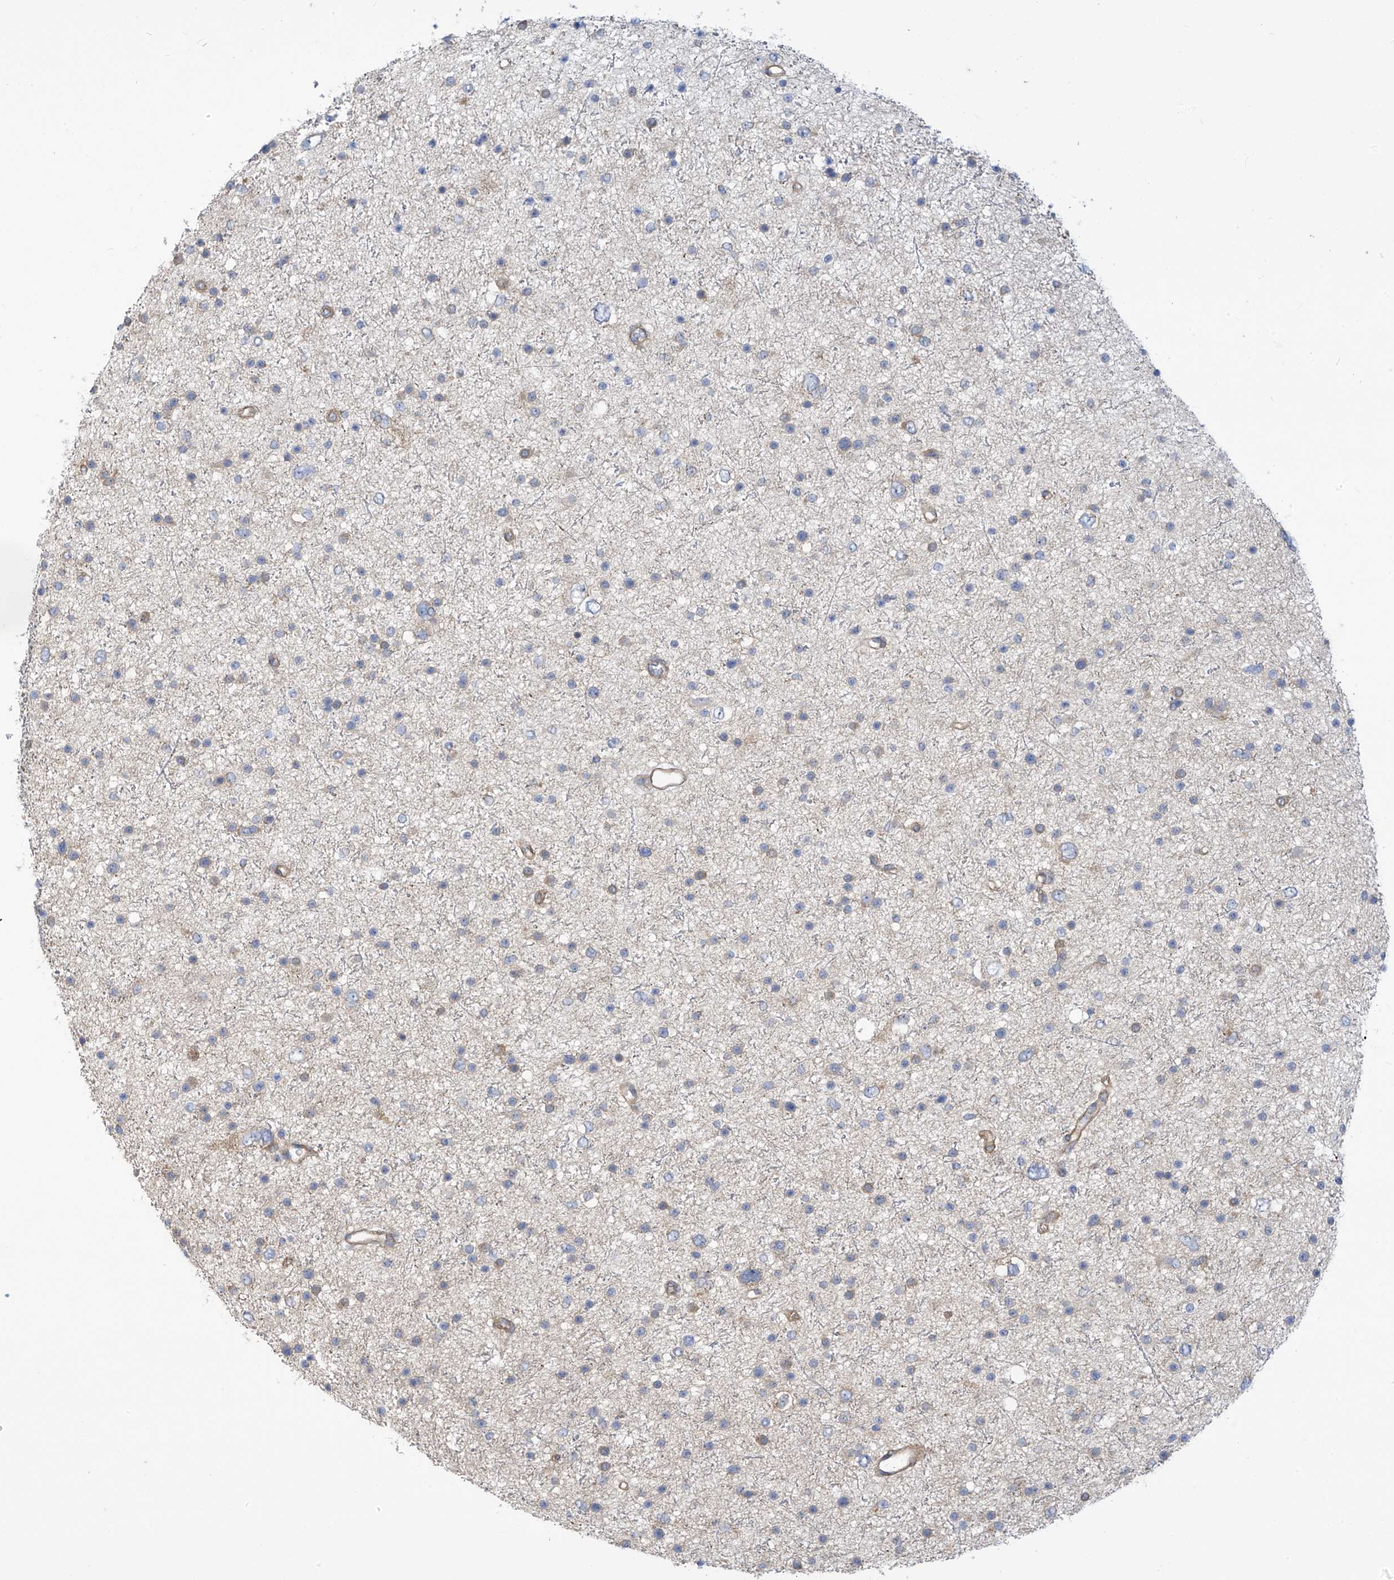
{"staining": {"intensity": "negative", "quantity": "none", "location": "none"}, "tissue": "glioma", "cell_type": "Tumor cells", "image_type": "cancer", "snomed": [{"axis": "morphology", "description": "Glioma, malignant, Low grade"}, {"axis": "topography", "description": "Brain"}], "caption": "DAB immunohistochemical staining of glioma displays no significant positivity in tumor cells.", "gene": "ADAT2", "patient": {"sex": "female", "age": 37}}